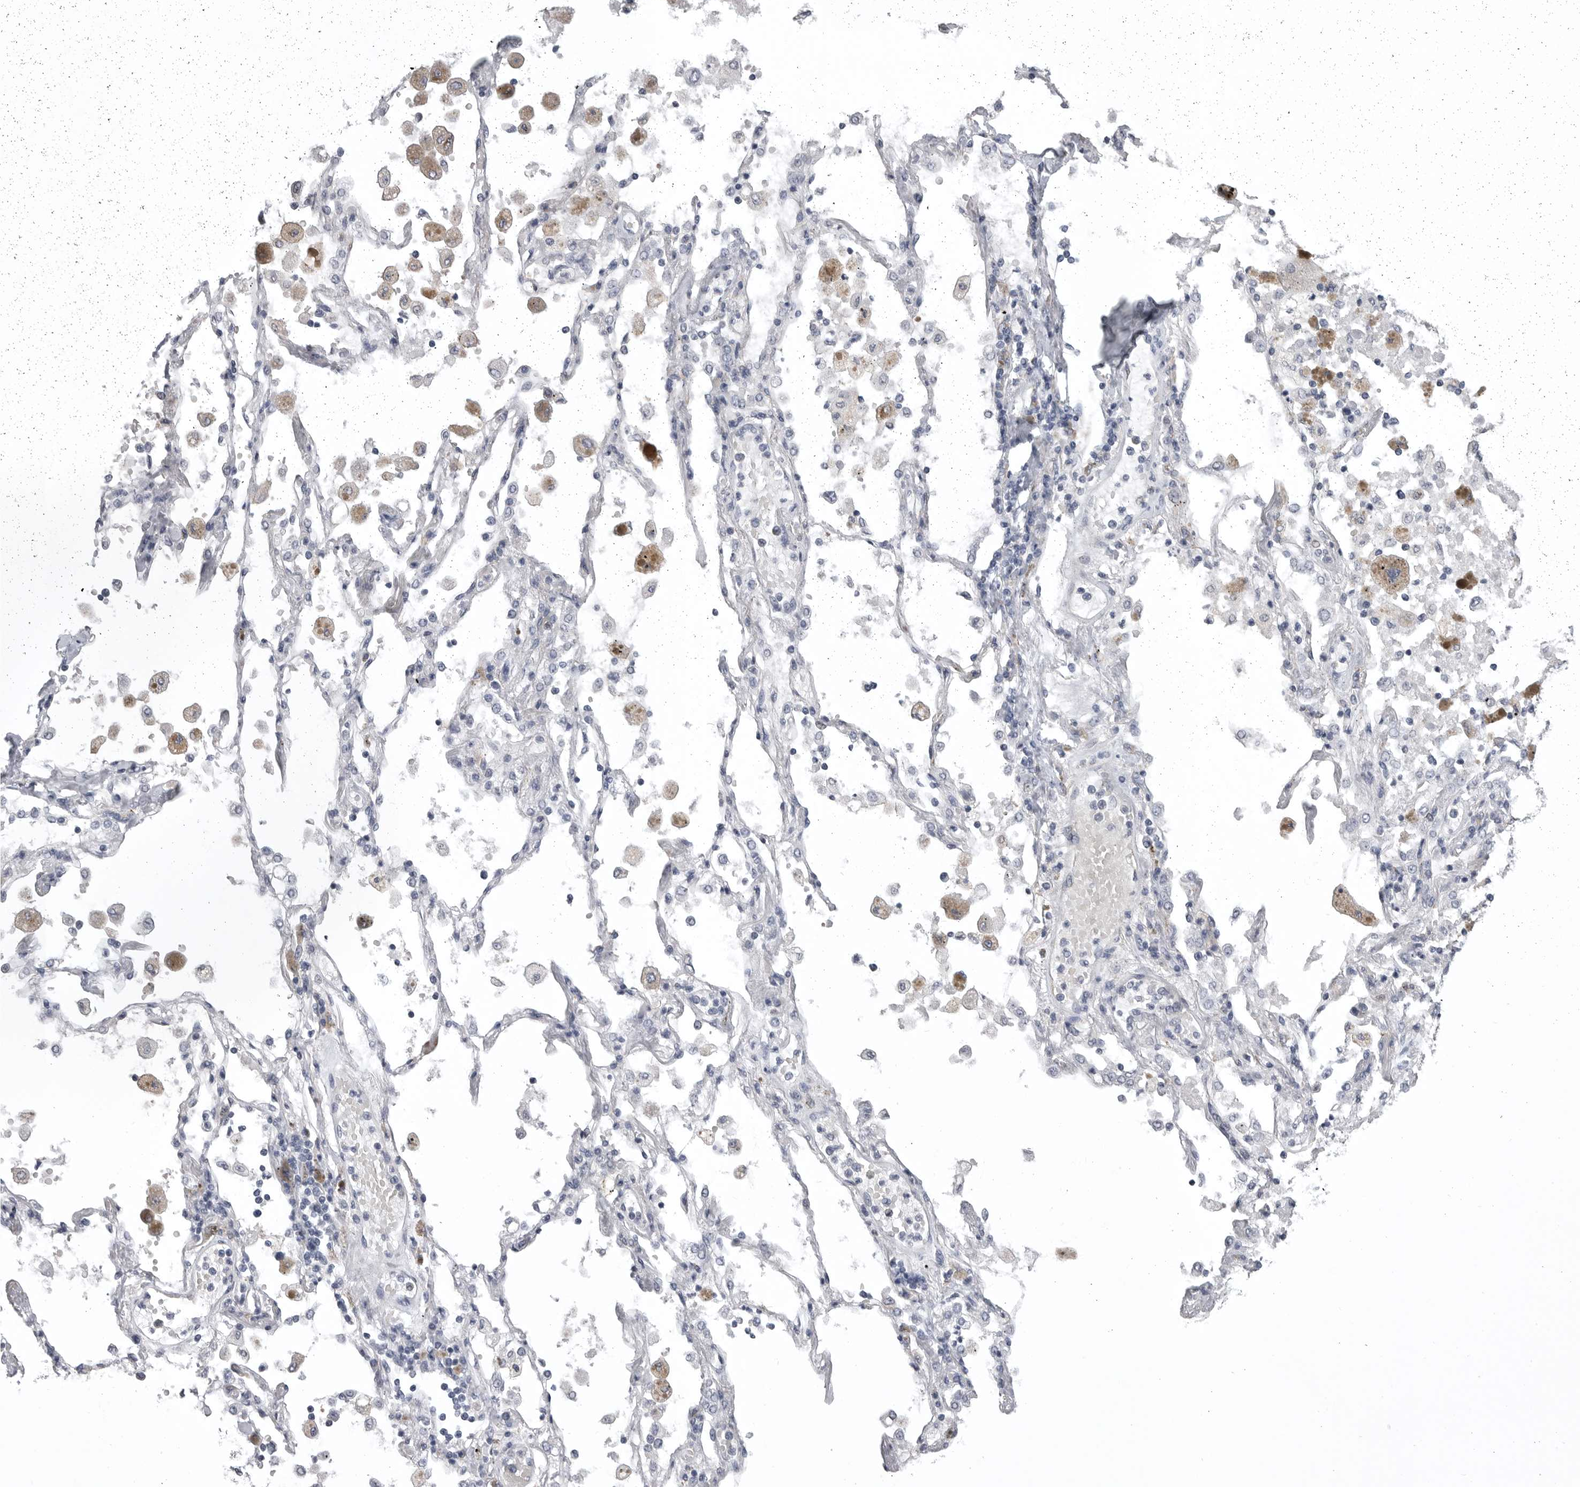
{"staining": {"intensity": "negative", "quantity": "none", "location": "none"}, "tissue": "lung cancer", "cell_type": "Tumor cells", "image_type": "cancer", "snomed": [{"axis": "morphology", "description": "Adenocarcinoma, NOS"}, {"axis": "topography", "description": "Lung"}], "caption": "Protein analysis of lung cancer (adenocarcinoma) exhibits no significant positivity in tumor cells.", "gene": "SERPING1", "patient": {"sex": "male", "age": 63}}